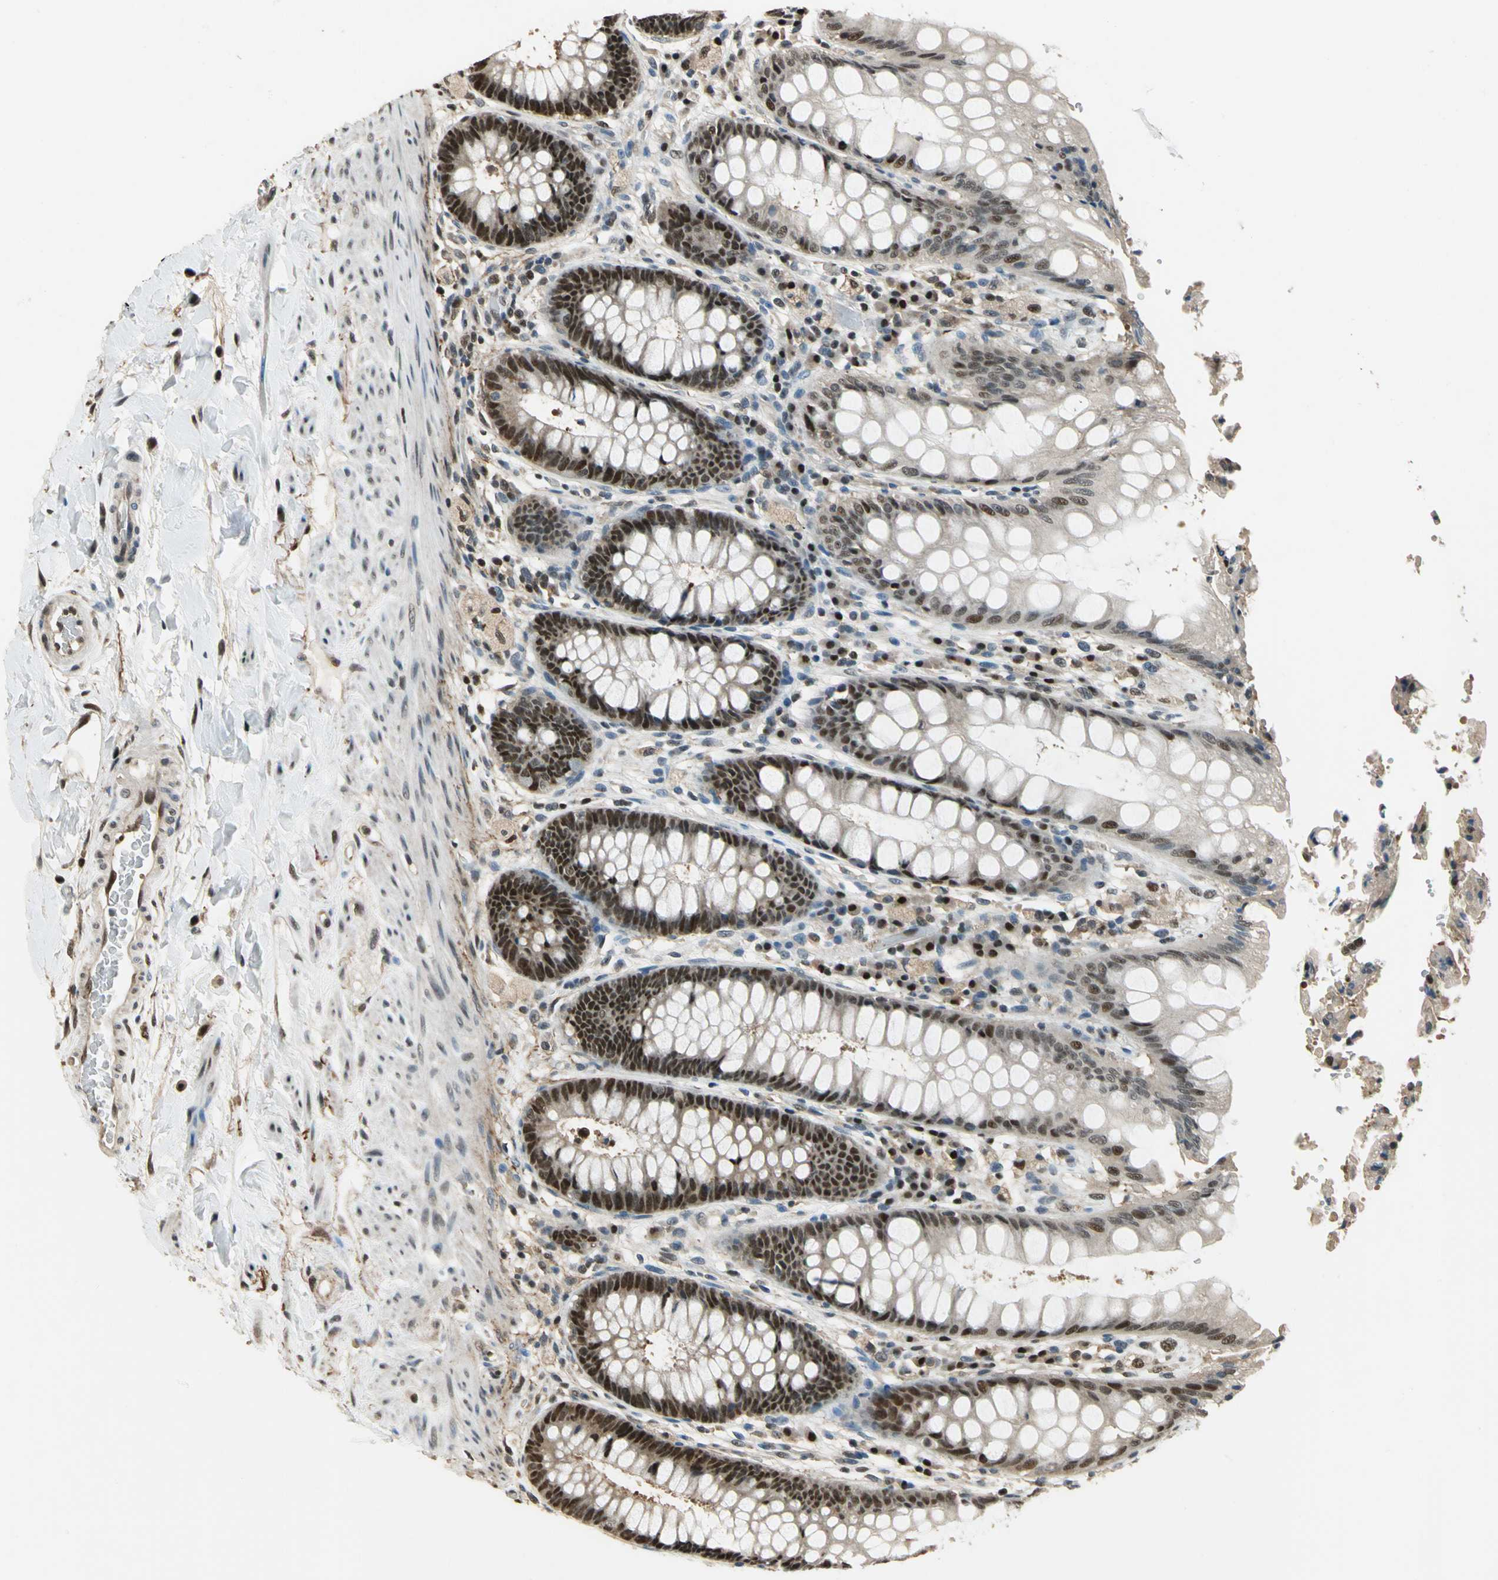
{"staining": {"intensity": "strong", "quantity": ">75%", "location": "cytoplasmic/membranous,nuclear"}, "tissue": "rectum", "cell_type": "Glandular cells", "image_type": "normal", "snomed": [{"axis": "morphology", "description": "Normal tissue, NOS"}, {"axis": "topography", "description": "Rectum"}], "caption": "The image exhibits staining of benign rectum, revealing strong cytoplasmic/membranous,nuclear protein positivity (brown color) within glandular cells.", "gene": "MIS18BP1", "patient": {"sex": "female", "age": 46}}